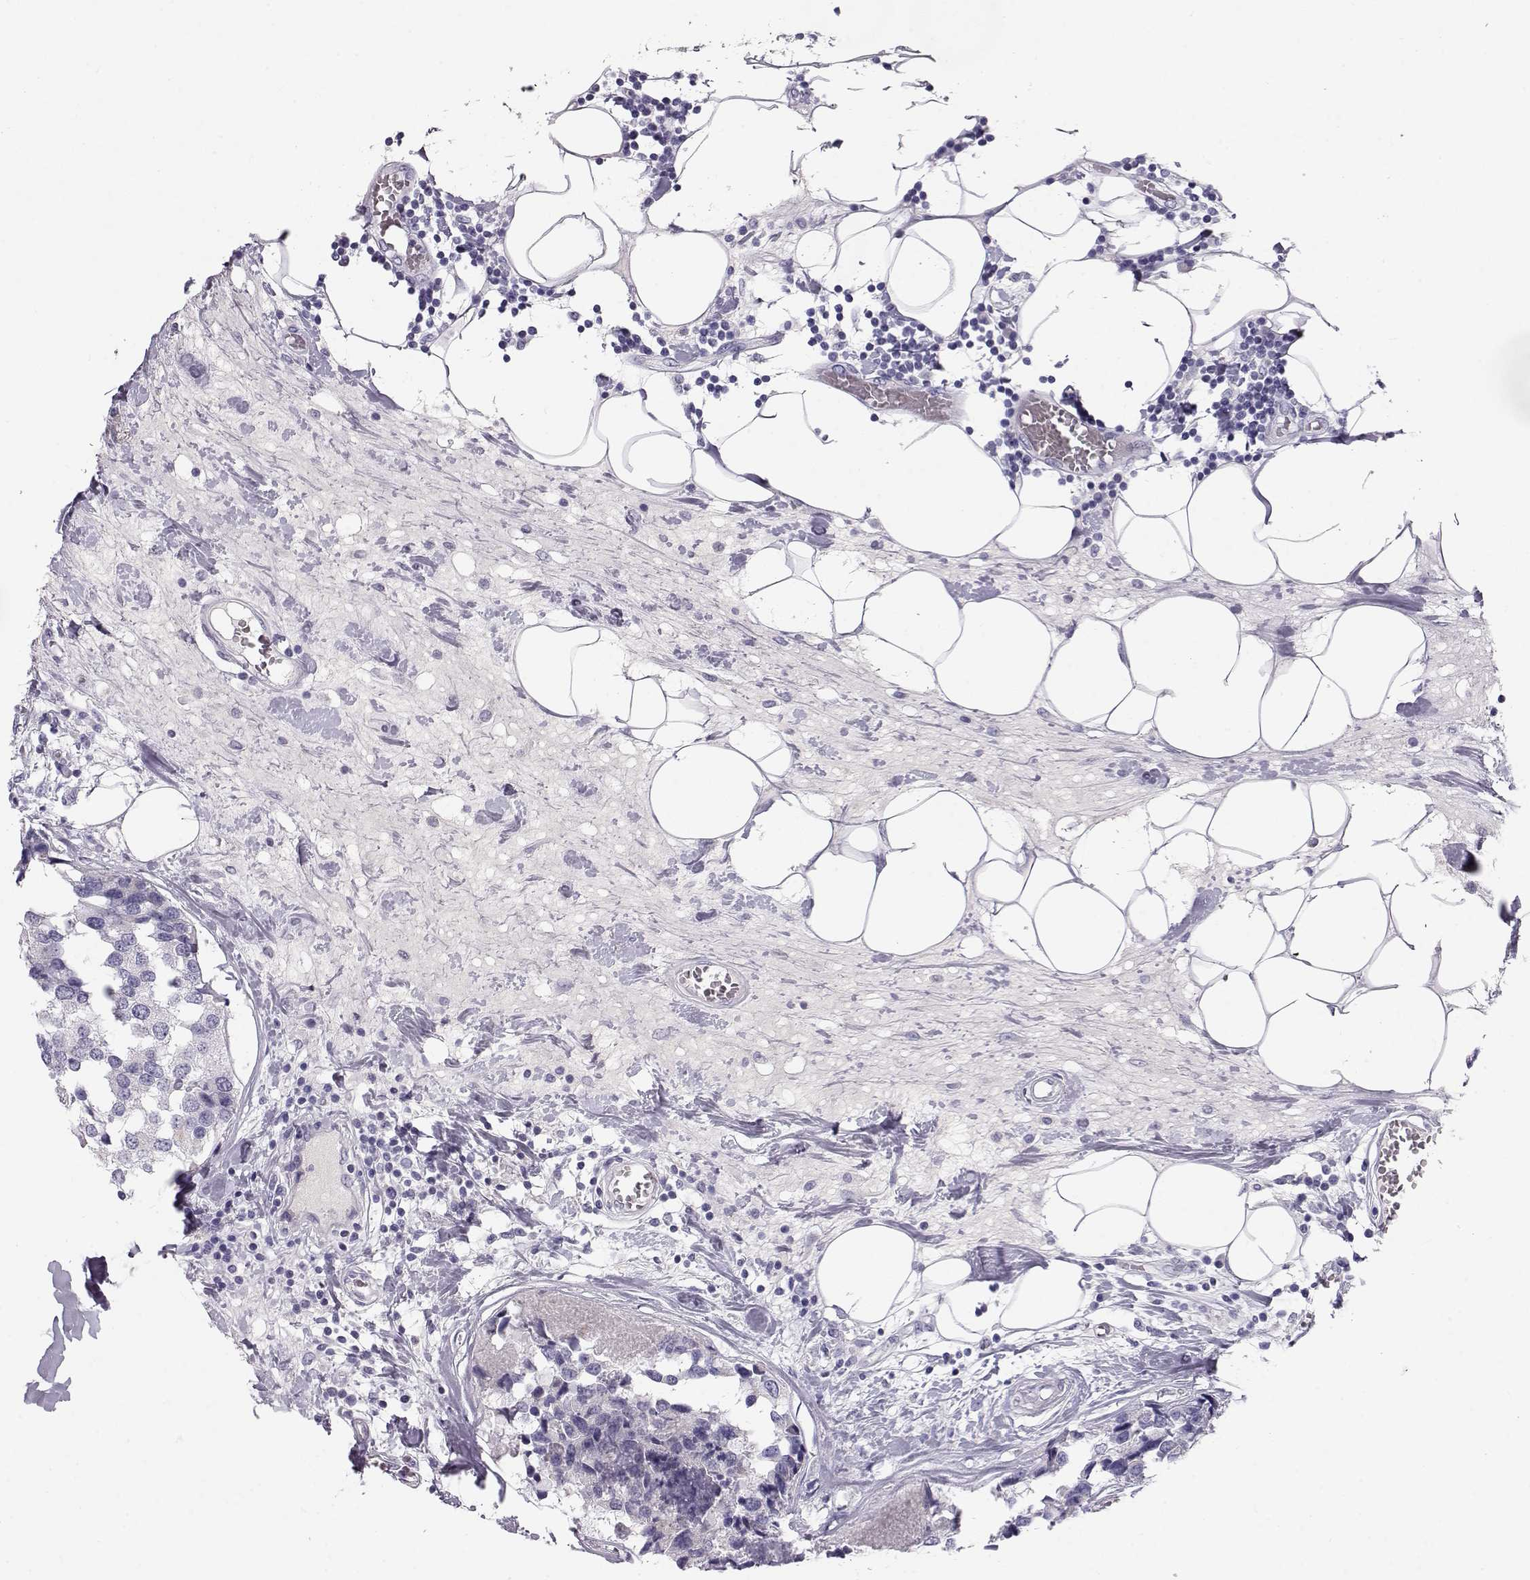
{"staining": {"intensity": "negative", "quantity": "none", "location": "none"}, "tissue": "breast cancer", "cell_type": "Tumor cells", "image_type": "cancer", "snomed": [{"axis": "morphology", "description": "Lobular carcinoma"}, {"axis": "topography", "description": "Breast"}], "caption": "IHC image of human breast lobular carcinoma stained for a protein (brown), which exhibits no staining in tumor cells.", "gene": "GPR26", "patient": {"sex": "female", "age": 59}}